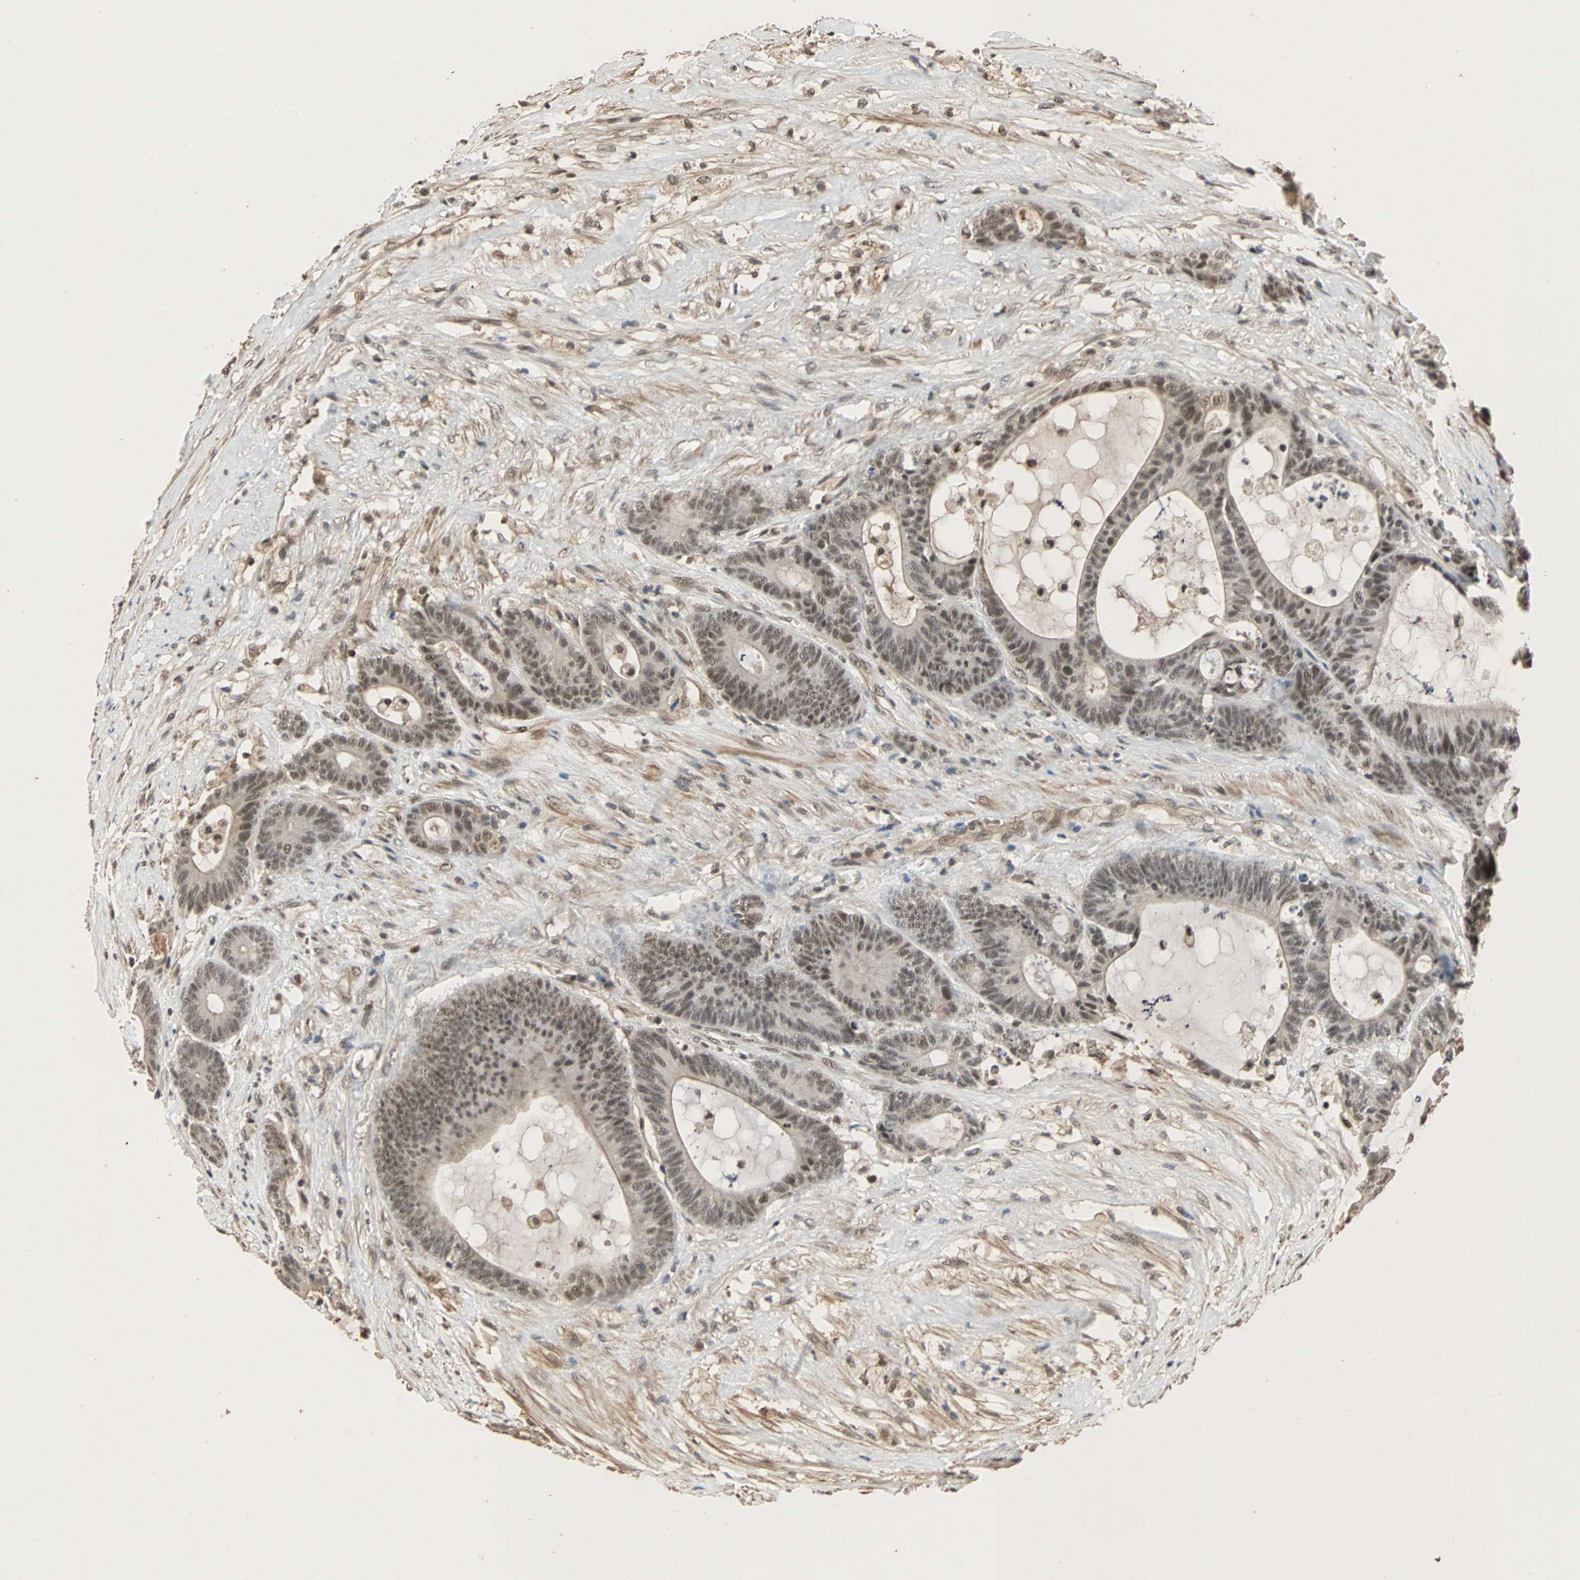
{"staining": {"intensity": "moderate", "quantity": ">75%", "location": "nuclear"}, "tissue": "colorectal cancer", "cell_type": "Tumor cells", "image_type": "cancer", "snomed": [{"axis": "morphology", "description": "Adenocarcinoma, NOS"}, {"axis": "topography", "description": "Colon"}], "caption": "High-power microscopy captured an immunohistochemistry (IHC) micrograph of colorectal cancer (adenocarcinoma), revealing moderate nuclear positivity in about >75% of tumor cells.", "gene": "CDC5L", "patient": {"sex": "female", "age": 84}}